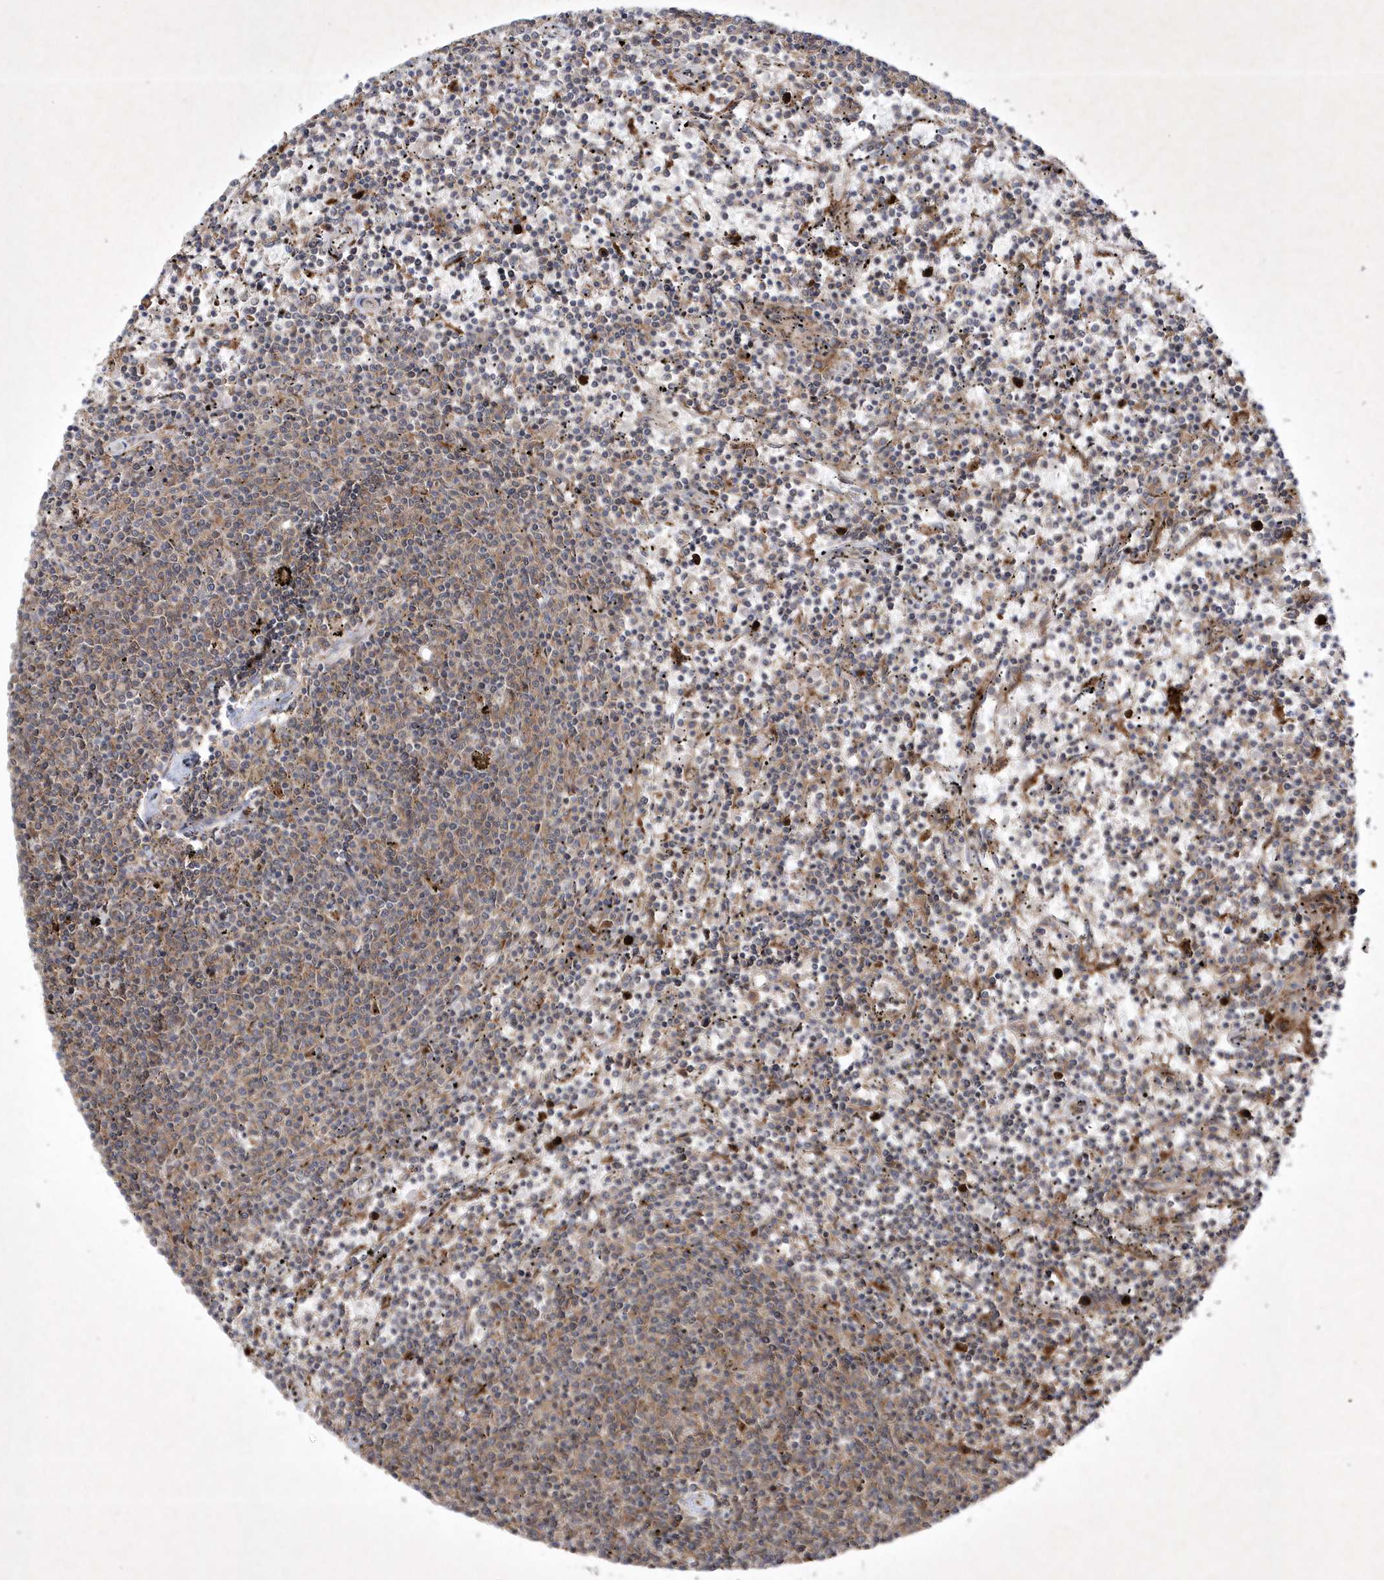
{"staining": {"intensity": "moderate", "quantity": "25%-75%", "location": "cytoplasmic/membranous"}, "tissue": "lymphoma", "cell_type": "Tumor cells", "image_type": "cancer", "snomed": [{"axis": "morphology", "description": "Malignant lymphoma, non-Hodgkin's type, Low grade"}, {"axis": "topography", "description": "Spleen"}], "caption": "DAB (3,3'-diaminobenzidine) immunohistochemical staining of human malignant lymphoma, non-Hodgkin's type (low-grade) demonstrates moderate cytoplasmic/membranous protein expression in approximately 25%-75% of tumor cells. (IHC, brightfield microscopy, high magnification).", "gene": "OPA1", "patient": {"sex": "female", "age": 50}}